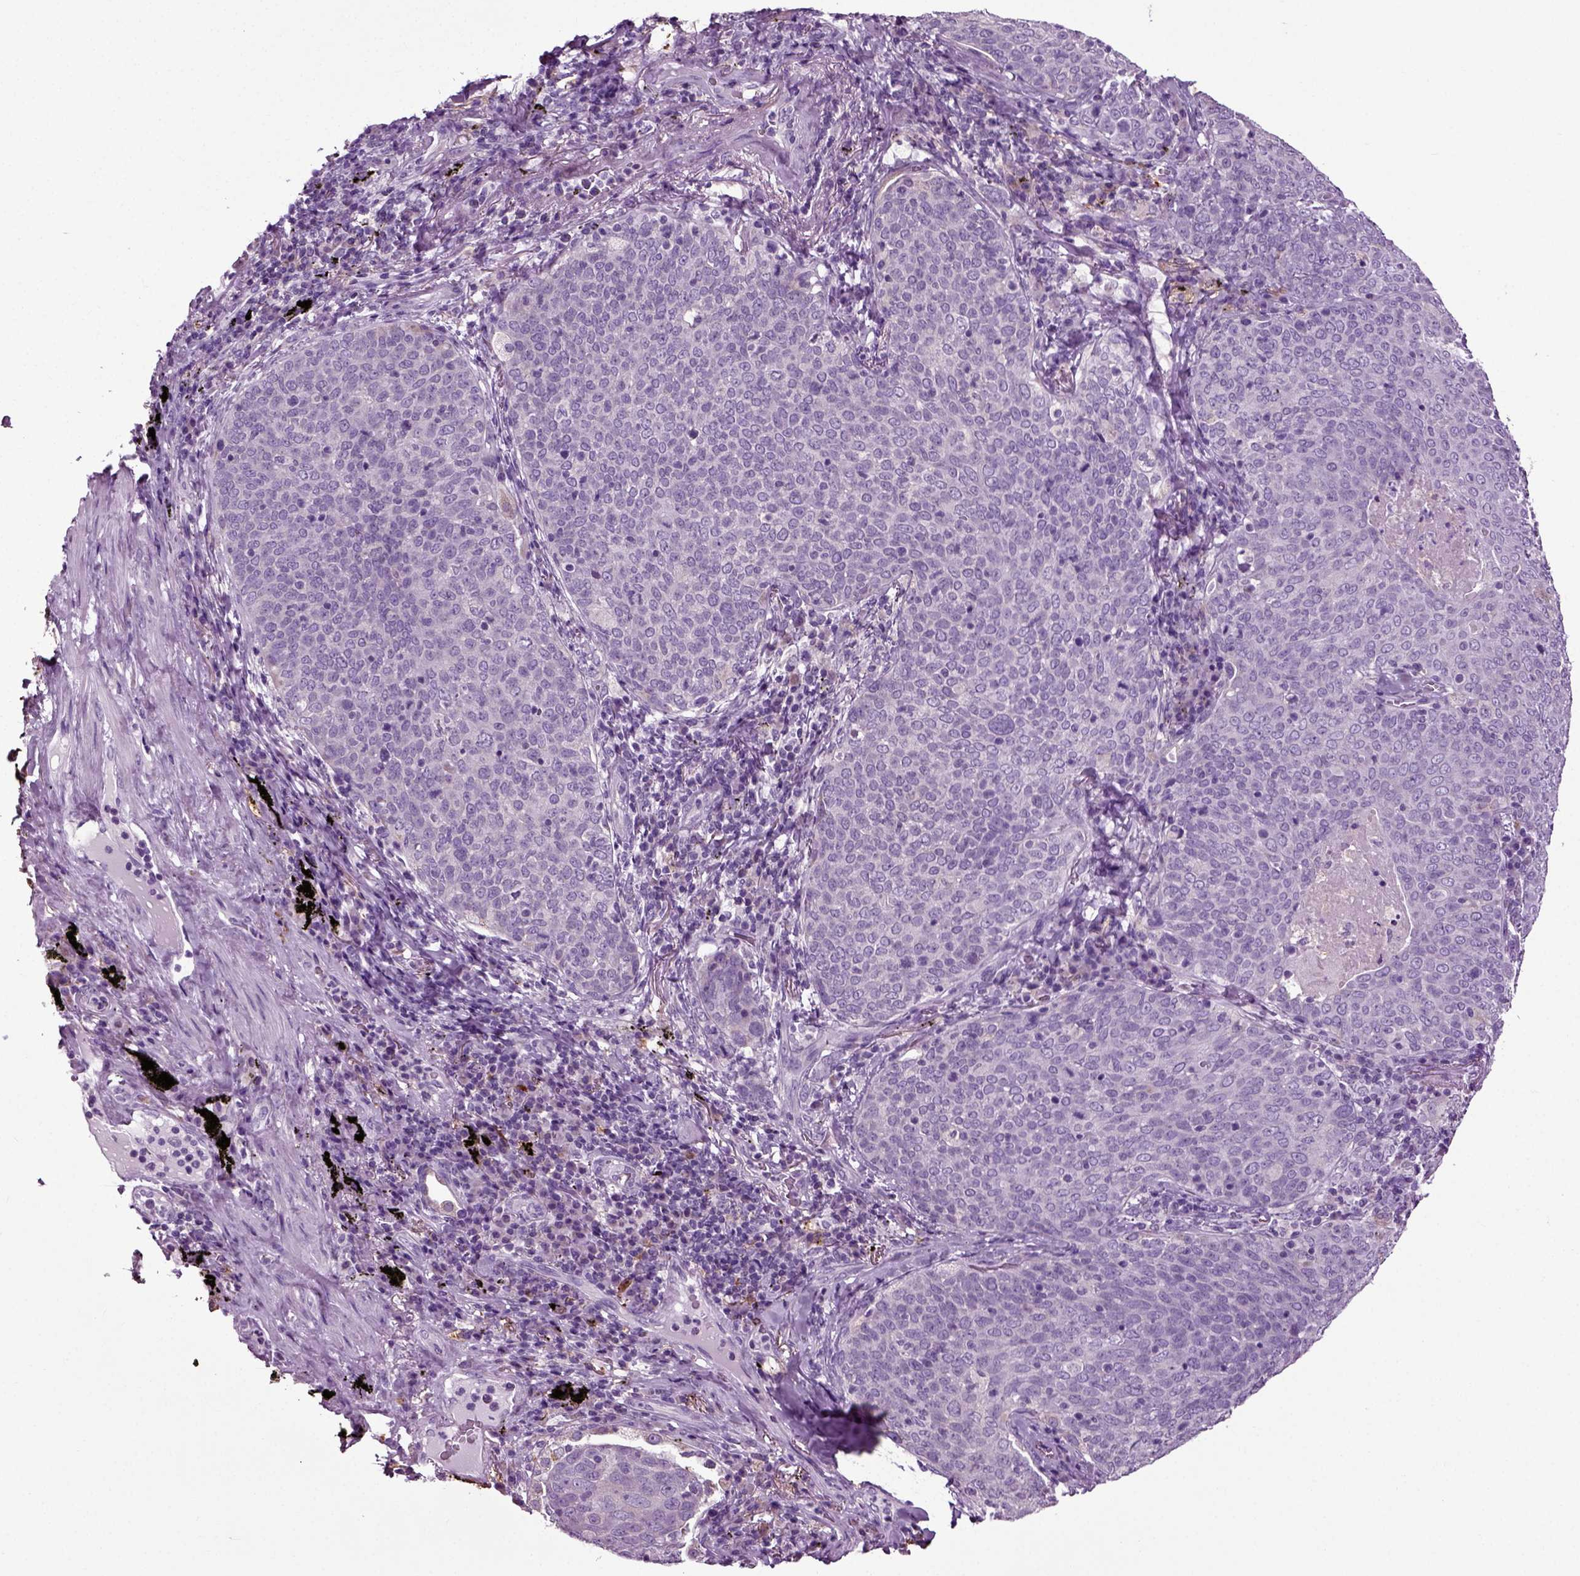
{"staining": {"intensity": "negative", "quantity": "none", "location": "none"}, "tissue": "lung cancer", "cell_type": "Tumor cells", "image_type": "cancer", "snomed": [{"axis": "morphology", "description": "Squamous cell carcinoma, NOS"}, {"axis": "topography", "description": "Lung"}], "caption": "Human lung cancer stained for a protein using immunohistochemistry (IHC) demonstrates no expression in tumor cells.", "gene": "DNAH10", "patient": {"sex": "male", "age": 82}}